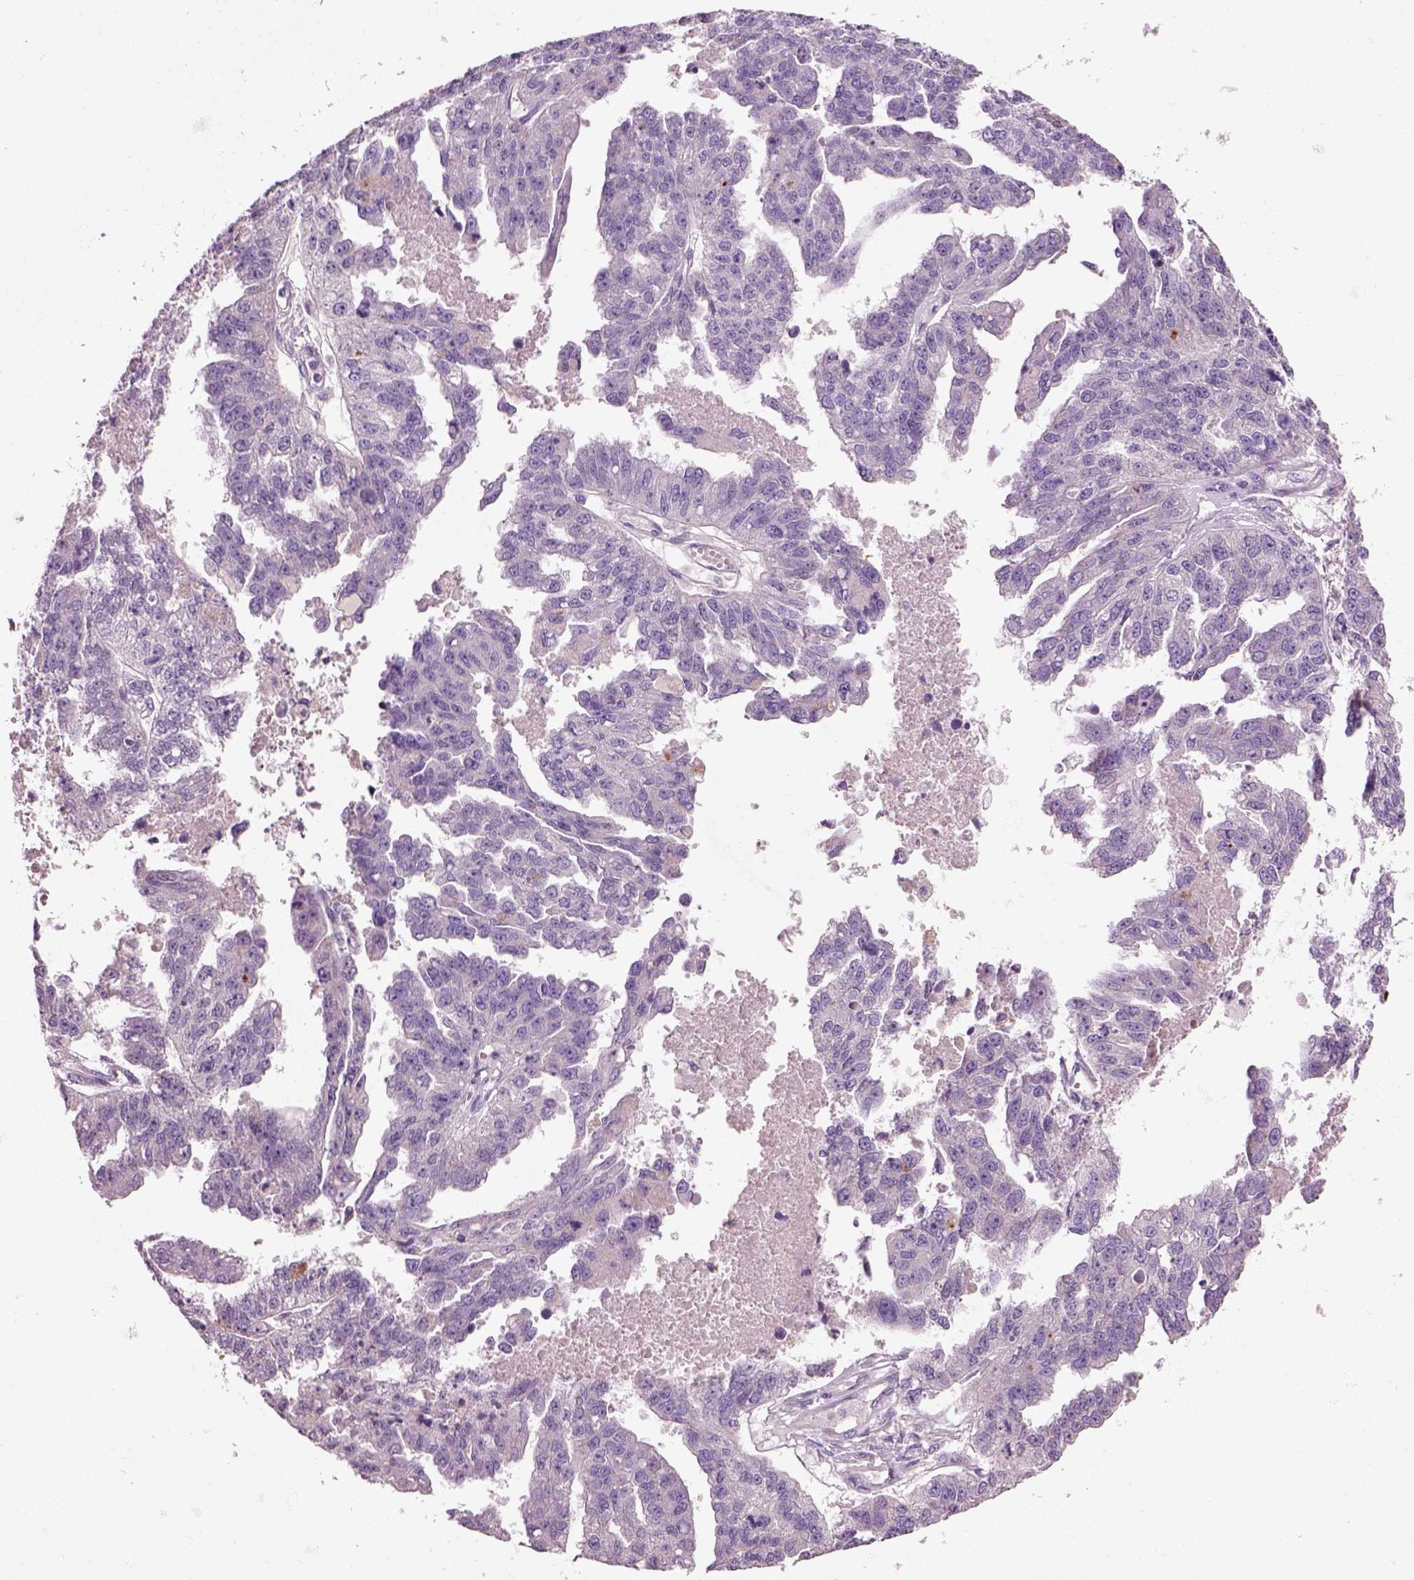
{"staining": {"intensity": "negative", "quantity": "none", "location": "none"}, "tissue": "ovarian cancer", "cell_type": "Tumor cells", "image_type": "cancer", "snomed": [{"axis": "morphology", "description": "Cystadenocarcinoma, serous, NOS"}, {"axis": "topography", "description": "Ovary"}], "caption": "Ovarian cancer (serous cystadenocarcinoma) stained for a protein using IHC reveals no positivity tumor cells.", "gene": "PLPP7", "patient": {"sex": "female", "age": 58}}